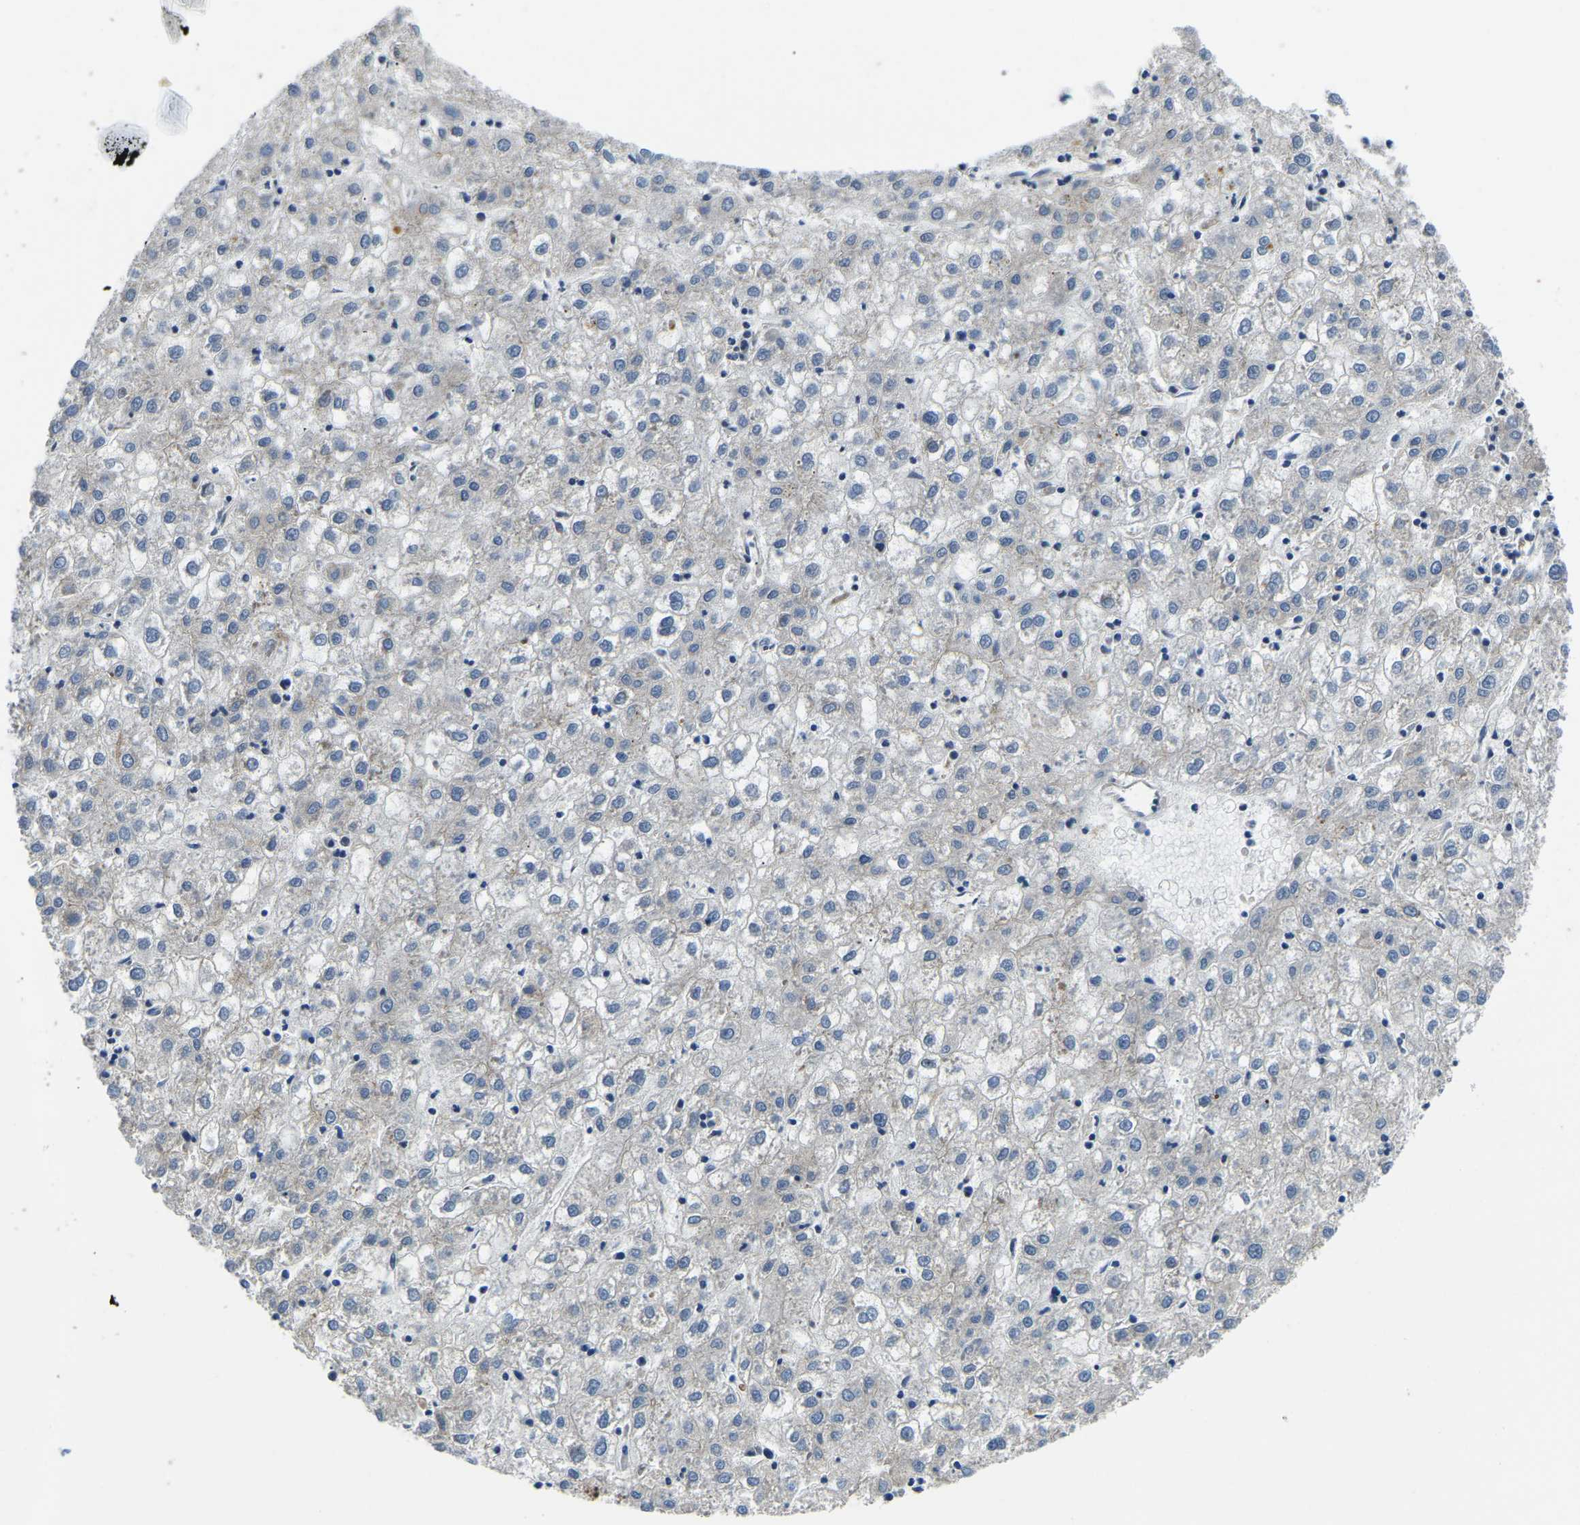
{"staining": {"intensity": "negative", "quantity": "none", "location": "none"}, "tissue": "liver cancer", "cell_type": "Tumor cells", "image_type": "cancer", "snomed": [{"axis": "morphology", "description": "Carcinoma, Hepatocellular, NOS"}, {"axis": "topography", "description": "Liver"}], "caption": "The immunohistochemistry (IHC) micrograph has no significant staining in tumor cells of hepatocellular carcinoma (liver) tissue.", "gene": "LIAS", "patient": {"sex": "male", "age": 72}}